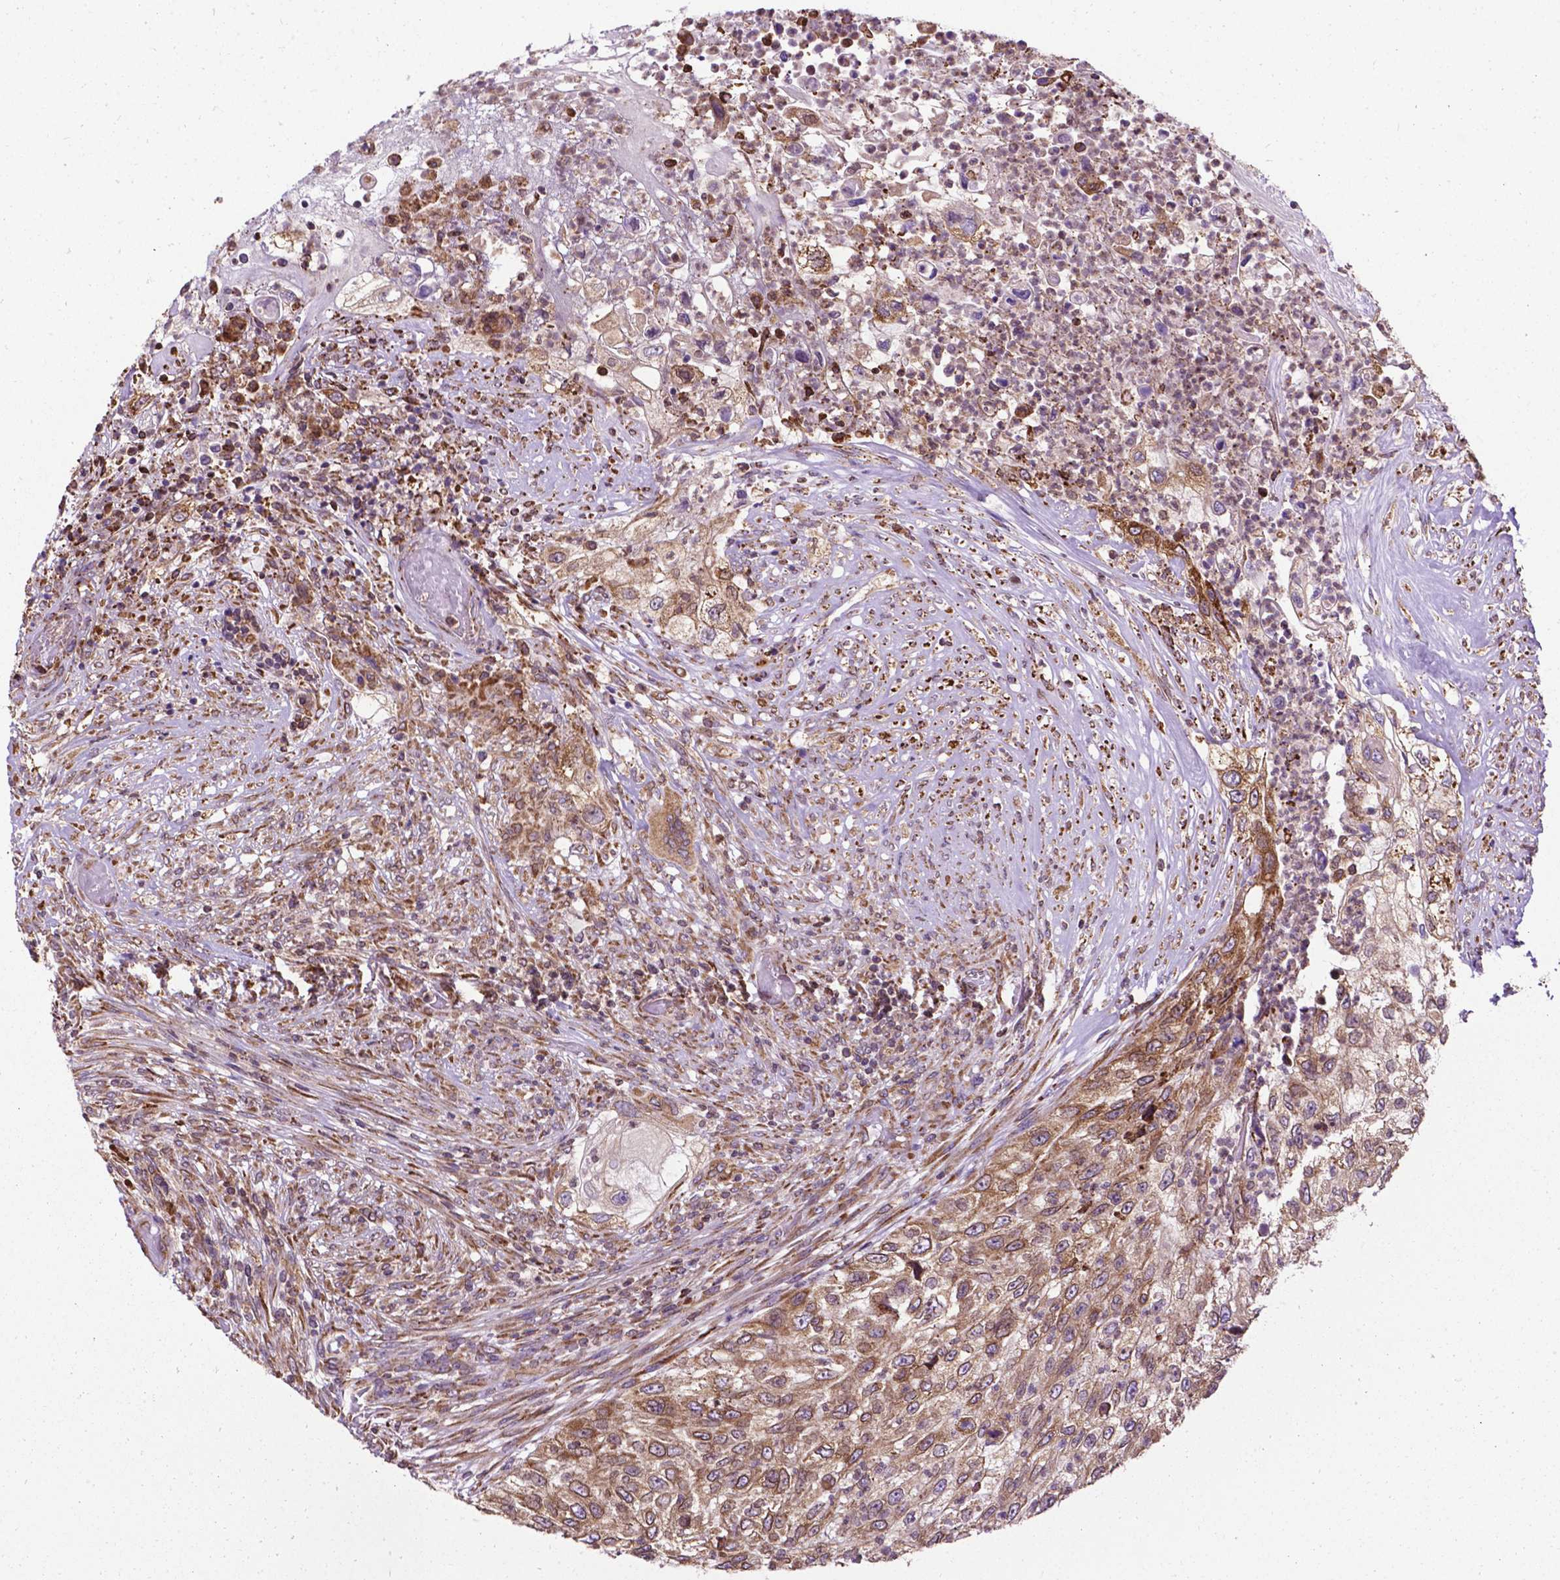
{"staining": {"intensity": "moderate", "quantity": ">75%", "location": "cytoplasmic/membranous"}, "tissue": "urothelial cancer", "cell_type": "Tumor cells", "image_type": "cancer", "snomed": [{"axis": "morphology", "description": "Urothelial carcinoma, High grade"}, {"axis": "topography", "description": "Urinary bladder"}], "caption": "This micrograph shows immunohistochemistry (IHC) staining of urothelial carcinoma (high-grade), with medium moderate cytoplasmic/membranous staining in about >75% of tumor cells.", "gene": "GANAB", "patient": {"sex": "female", "age": 60}}